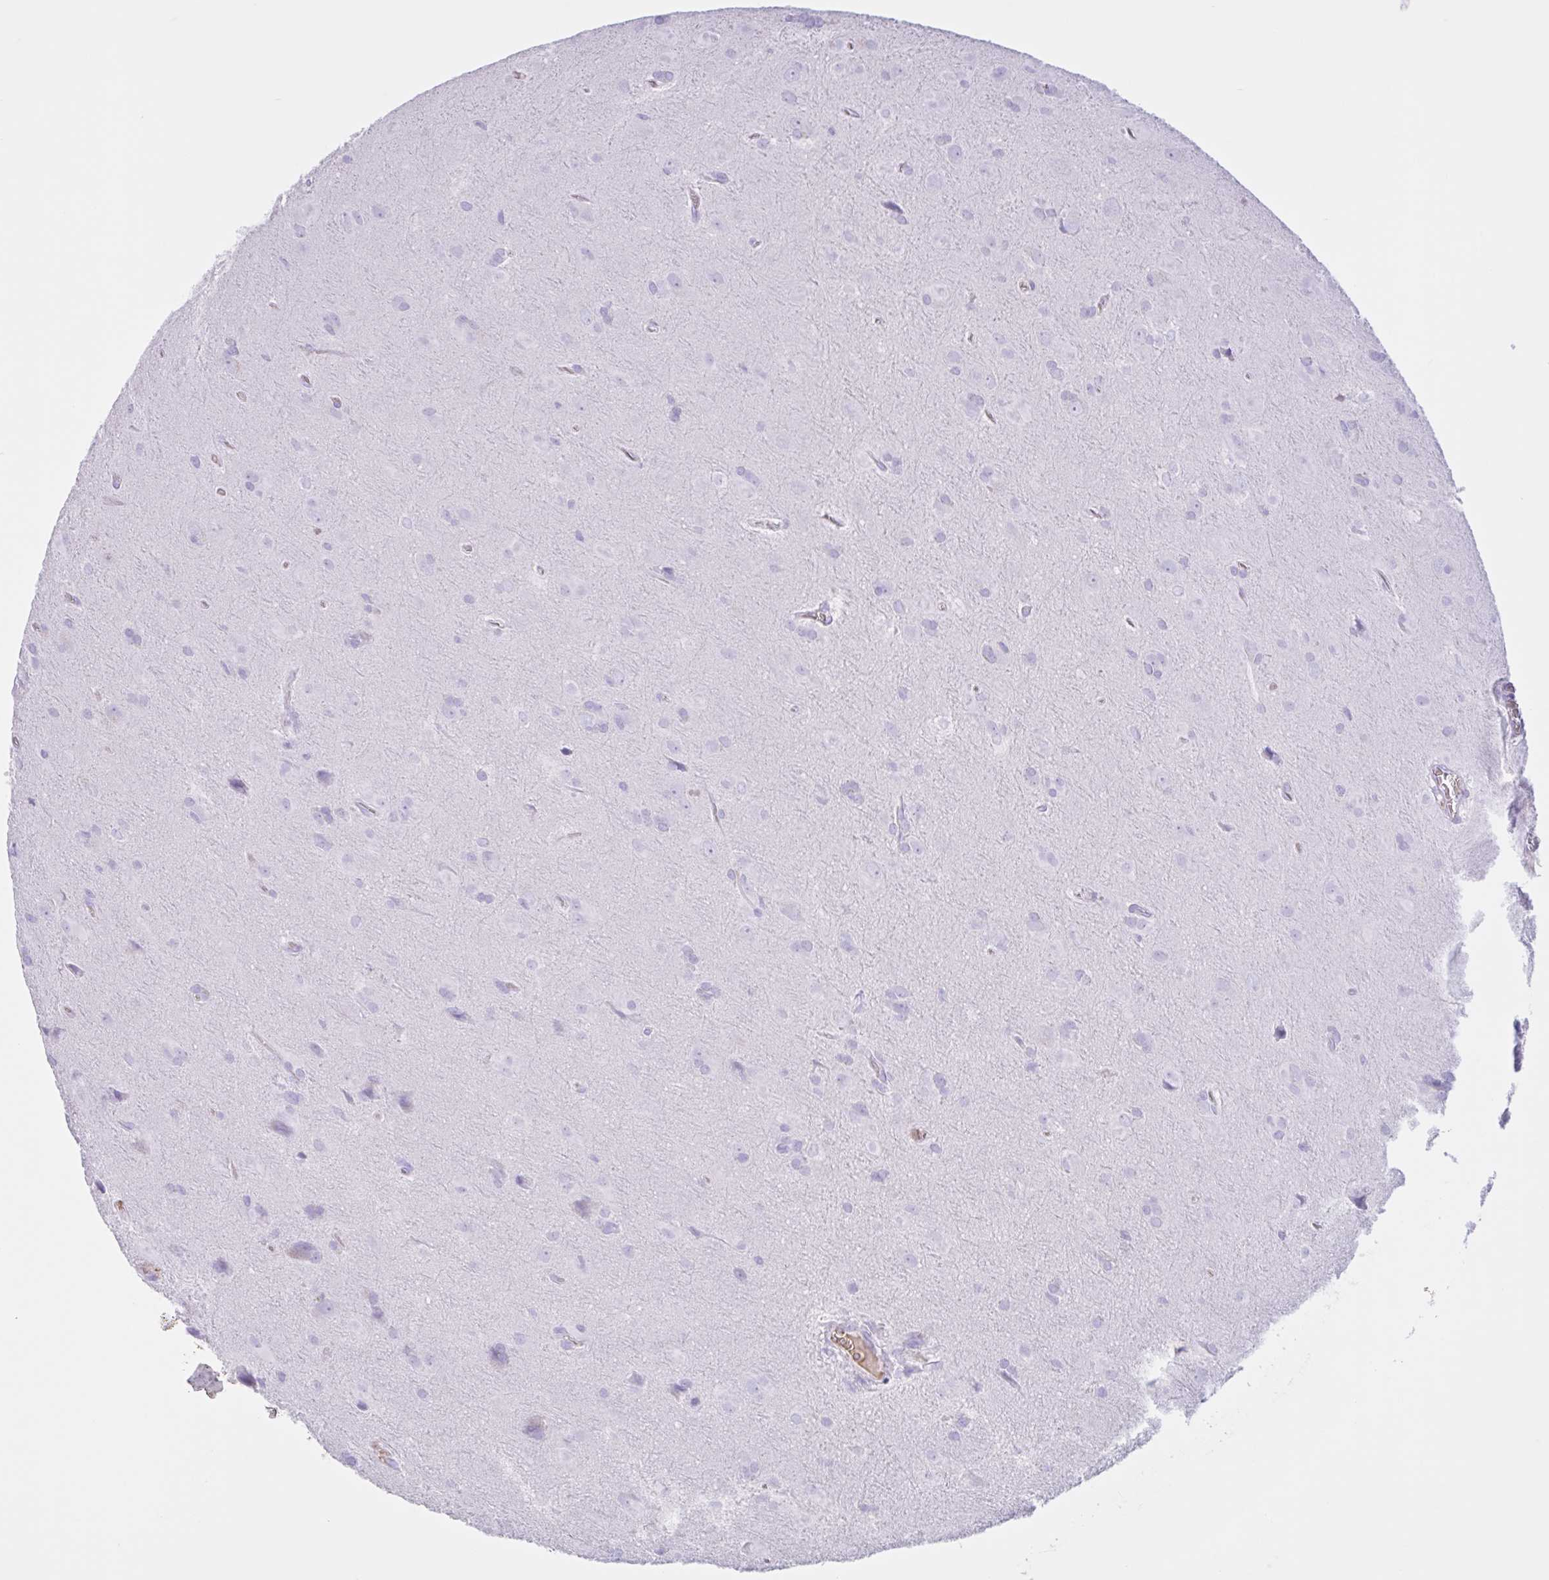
{"staining": {"intensity": "negative", "quantity": "none", "location": "none"}, "tissue": "glioma", "cell_type": "Tumor cells", "image_type": "cancer", "snomed": [{"axis": "morphology", "description": "Glioma, malignant, Low grade"}, {"axis": "topography", "description": "Brain"}], "caption": "Immunohistochemistry (IHC) micrograph of low-grade glioma (malignant) stained for a protein (brown), which displays no staining in tumor cells. (Brightfield microscopy of DAB (3,3'-diaminobenzidine) immunohistochemistry at high magnification).", "gene": "LARGE2", "patient": {"sex": "male", "age": 58}}